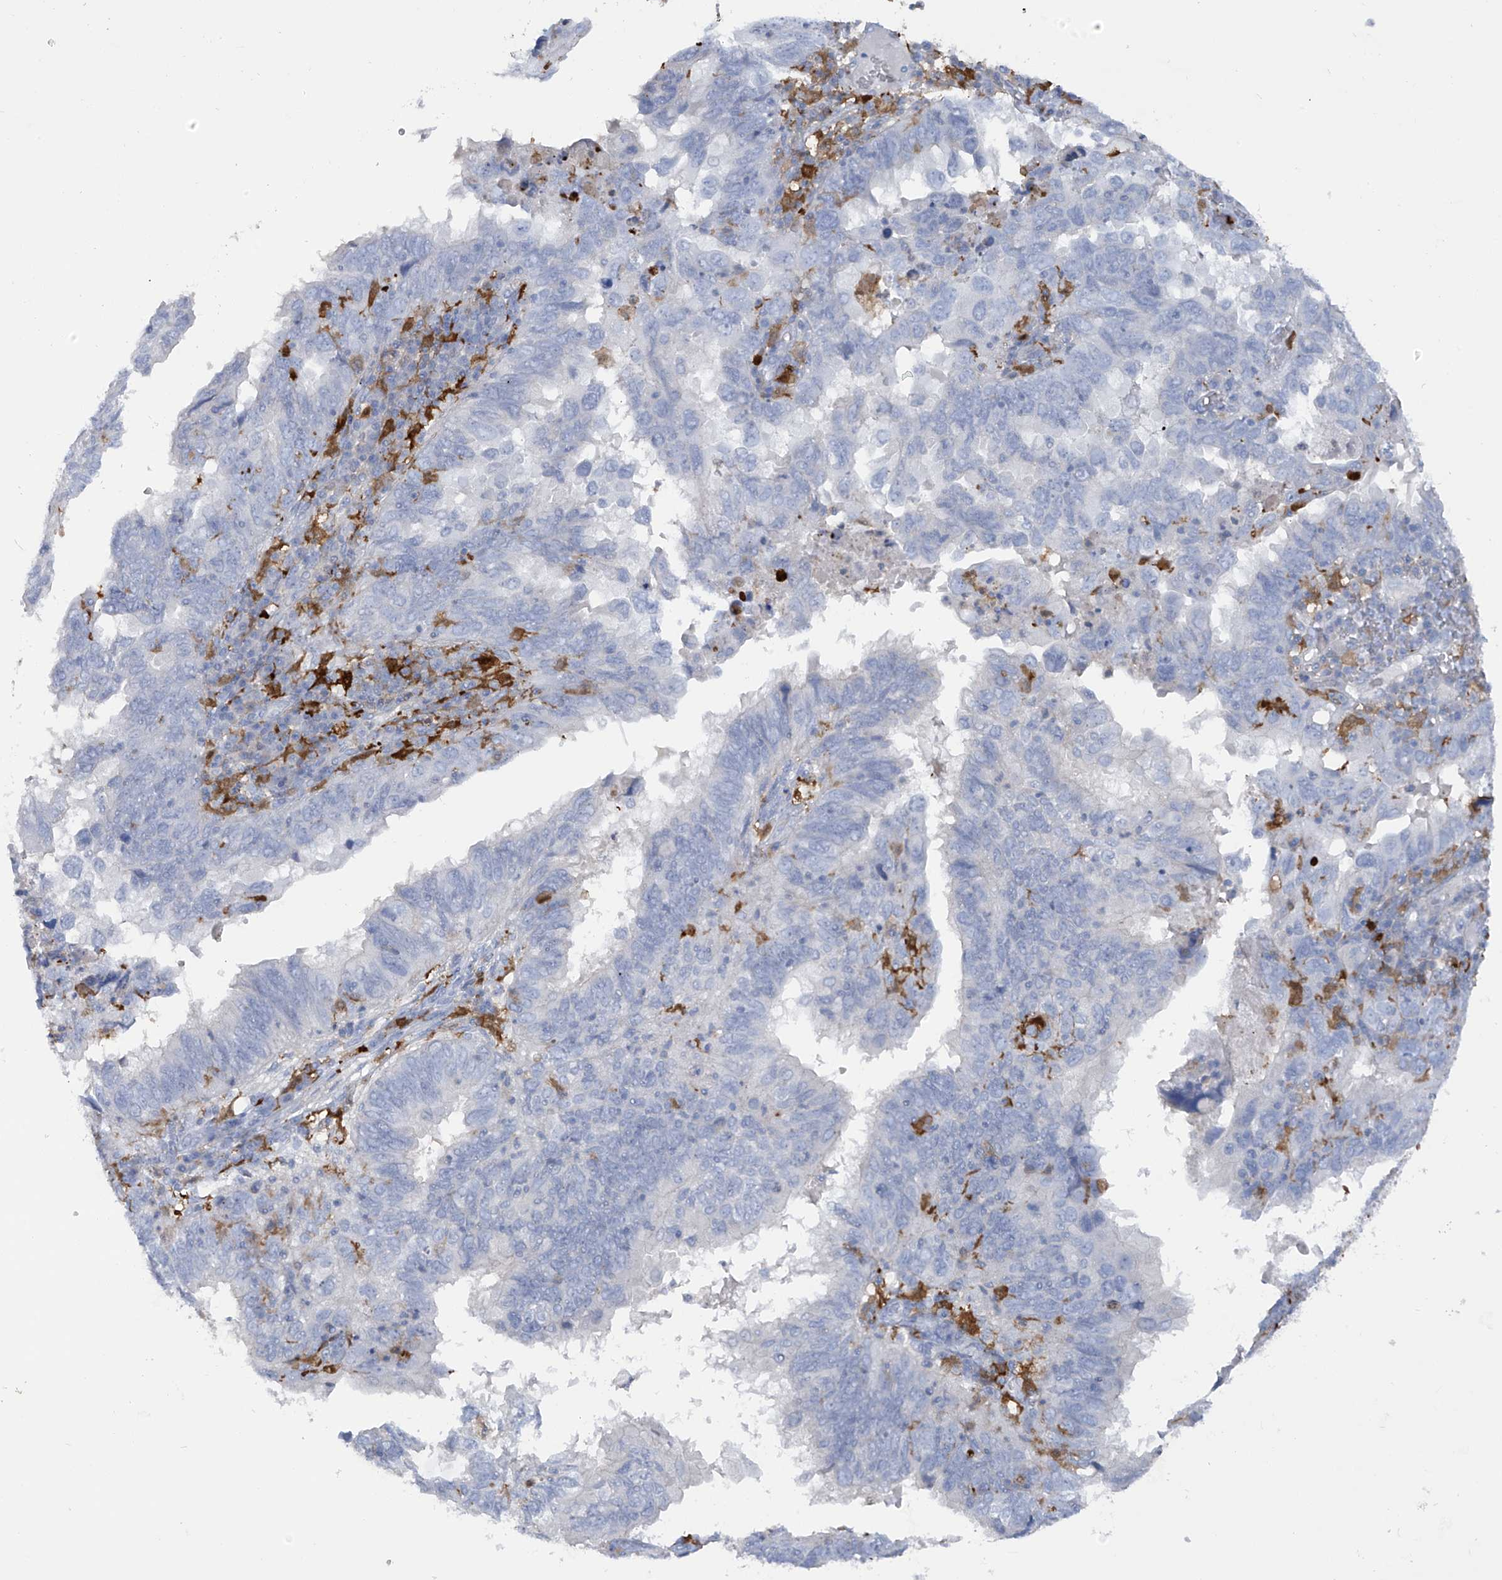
{"staining": {"intensity": "negative", "quantity": "none", "location": "none"}, "tissue": "endometrial cancer", "cell_type": "Tumor cells", "image_type": "cancer", "snomed": [{"axis": "morphology", "description": "Adenocarcinoma, NOS"}, {"axis": "topography", "description": "Uterus"}], "caption": "Immunohistochemistry histopathology image of neoplastic tissue: human endometrial cancer (adenocarcinoma) stained with DAB exhibits no significant protein expression in tumor cells.", "gene": "TRMT2B", "patient": {"sex": "female", "age": 77}}